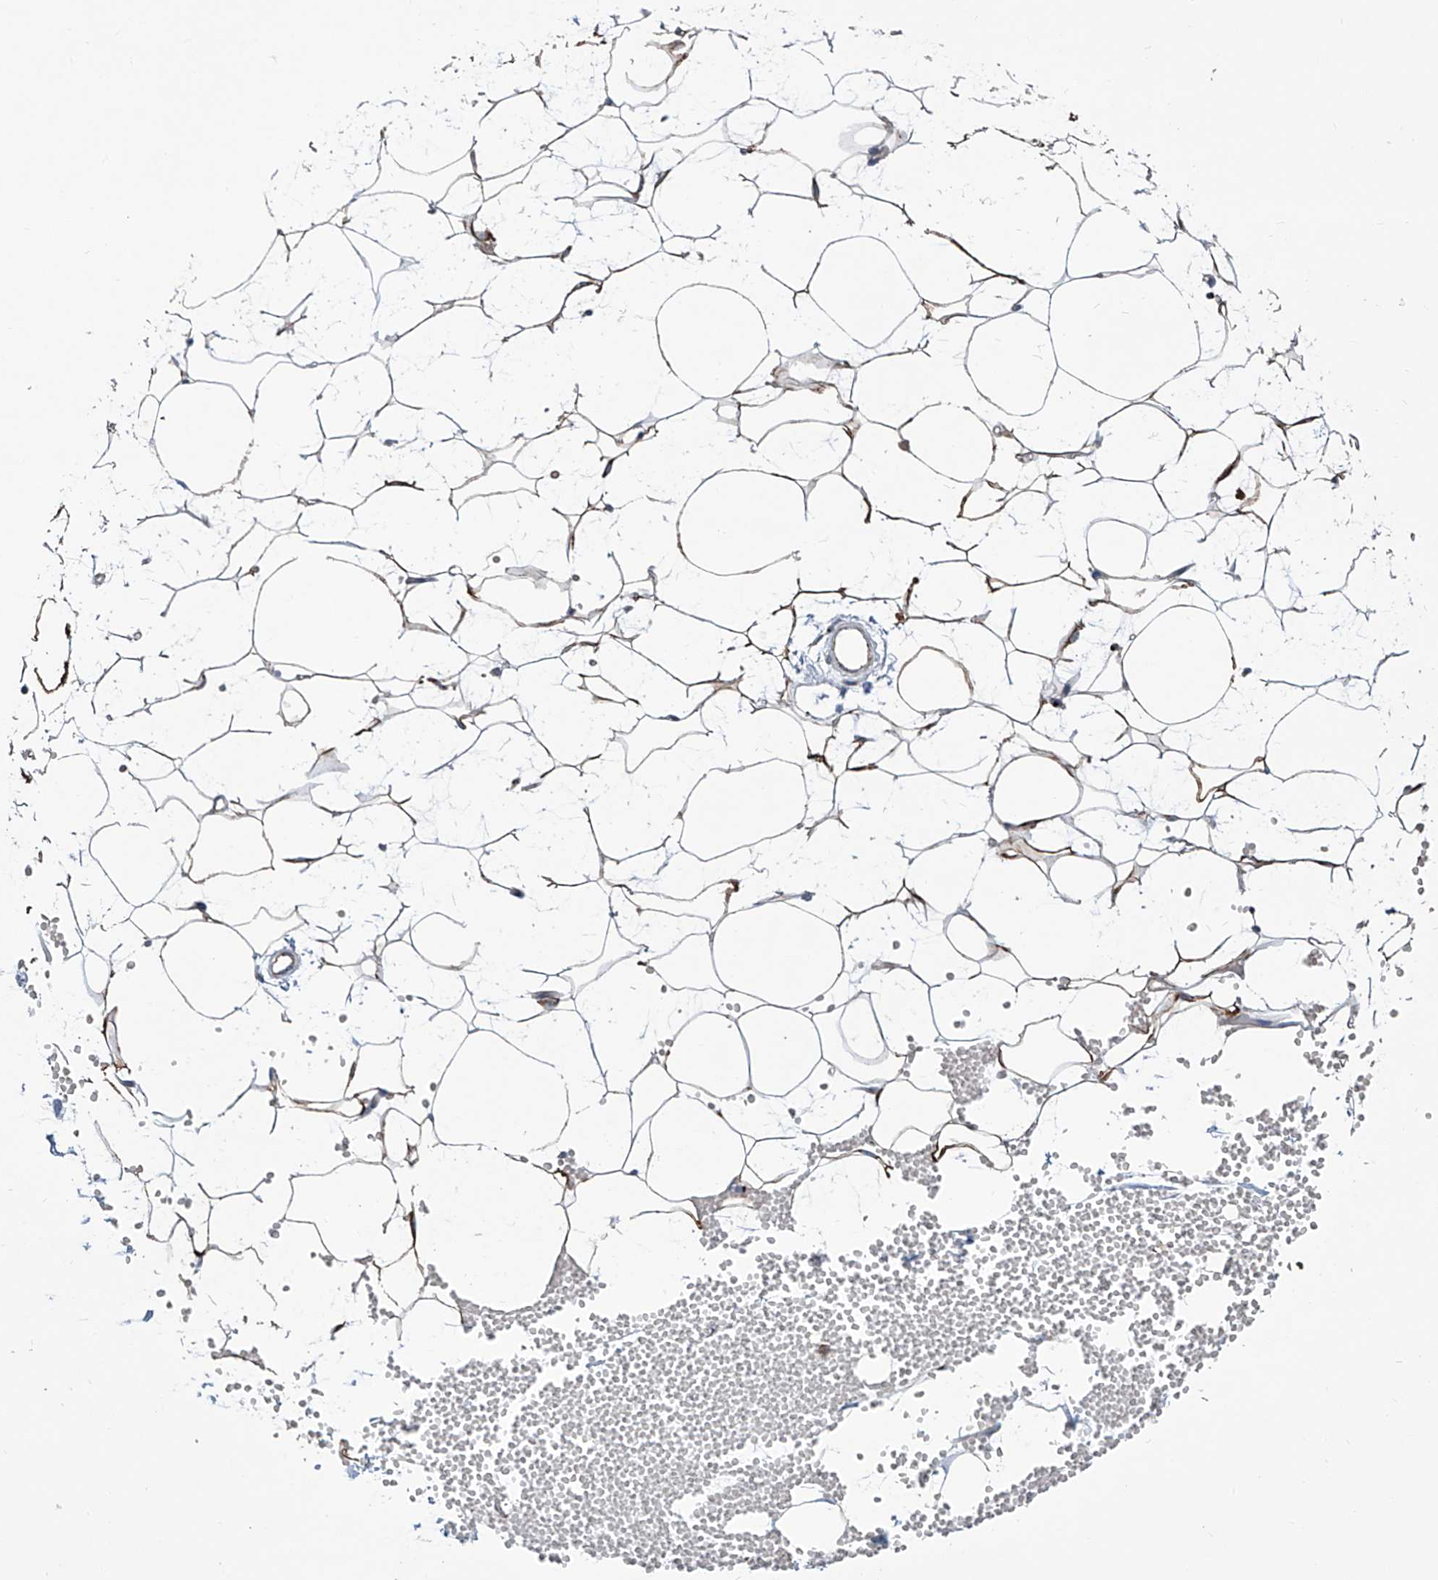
{"staining": {"intensity": "moderate", "quantity": ">75%", "location": "cytoplasmic/membranous"}, "tissue": "adipose tissue", "cell_type": "Adipocytes", "image_type": "normal", "snomed": [{"axis": "morphology", "description": "Normal tissue, NOS"}, {"axis": "topography", "description": "Breast"}], "caption": "A micrograph of adipose tissue stained for a protein displays moderate cytoplasmic/membranous brown staining in adipocytes. Nuclei are stained in blue.", "gene": "CDH5", "patient": {"sex": "female", "age": 23}}